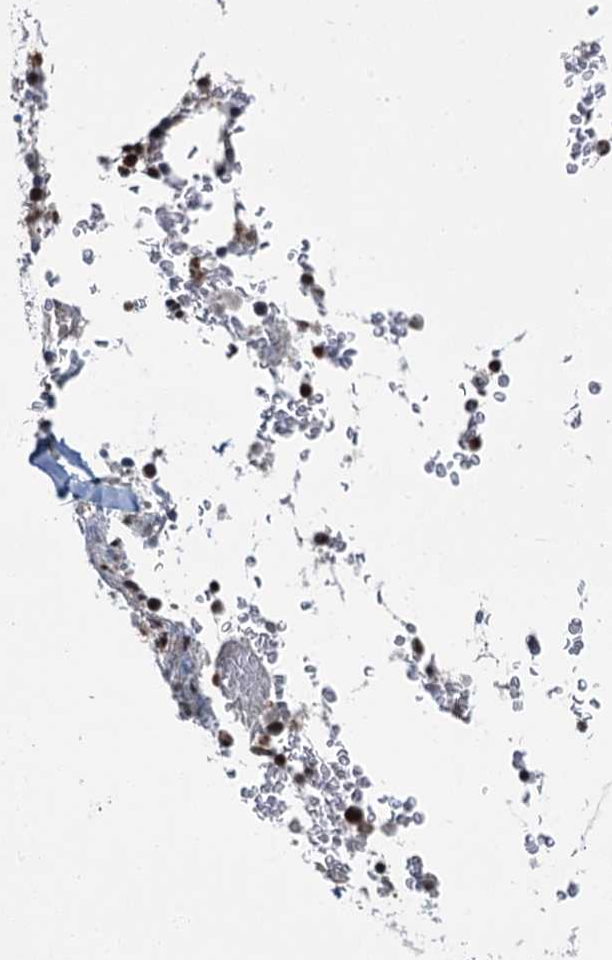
{"staining": {"intensity": "strong", "quantity": "25%-75%", "location": "nuclear"}, "tissue": "bone marrow", "cell_type": "Hematopoietic cells", "image_type": "normal", "snomed": [{"axis": "morphology", "description": "Normal tissue, NOS"}, {"axis": "topography", "description": "Bone marrow"}], "caption": "This image shows normal bone marrow stained with IHC to label a protein in brown. The nuclear of hematopoietic cells show strong positivity for the protein. Nuclei are counter-stained blue.", "gene": "PPHLN1", "patient": {"sex": "male", "age": 58}}